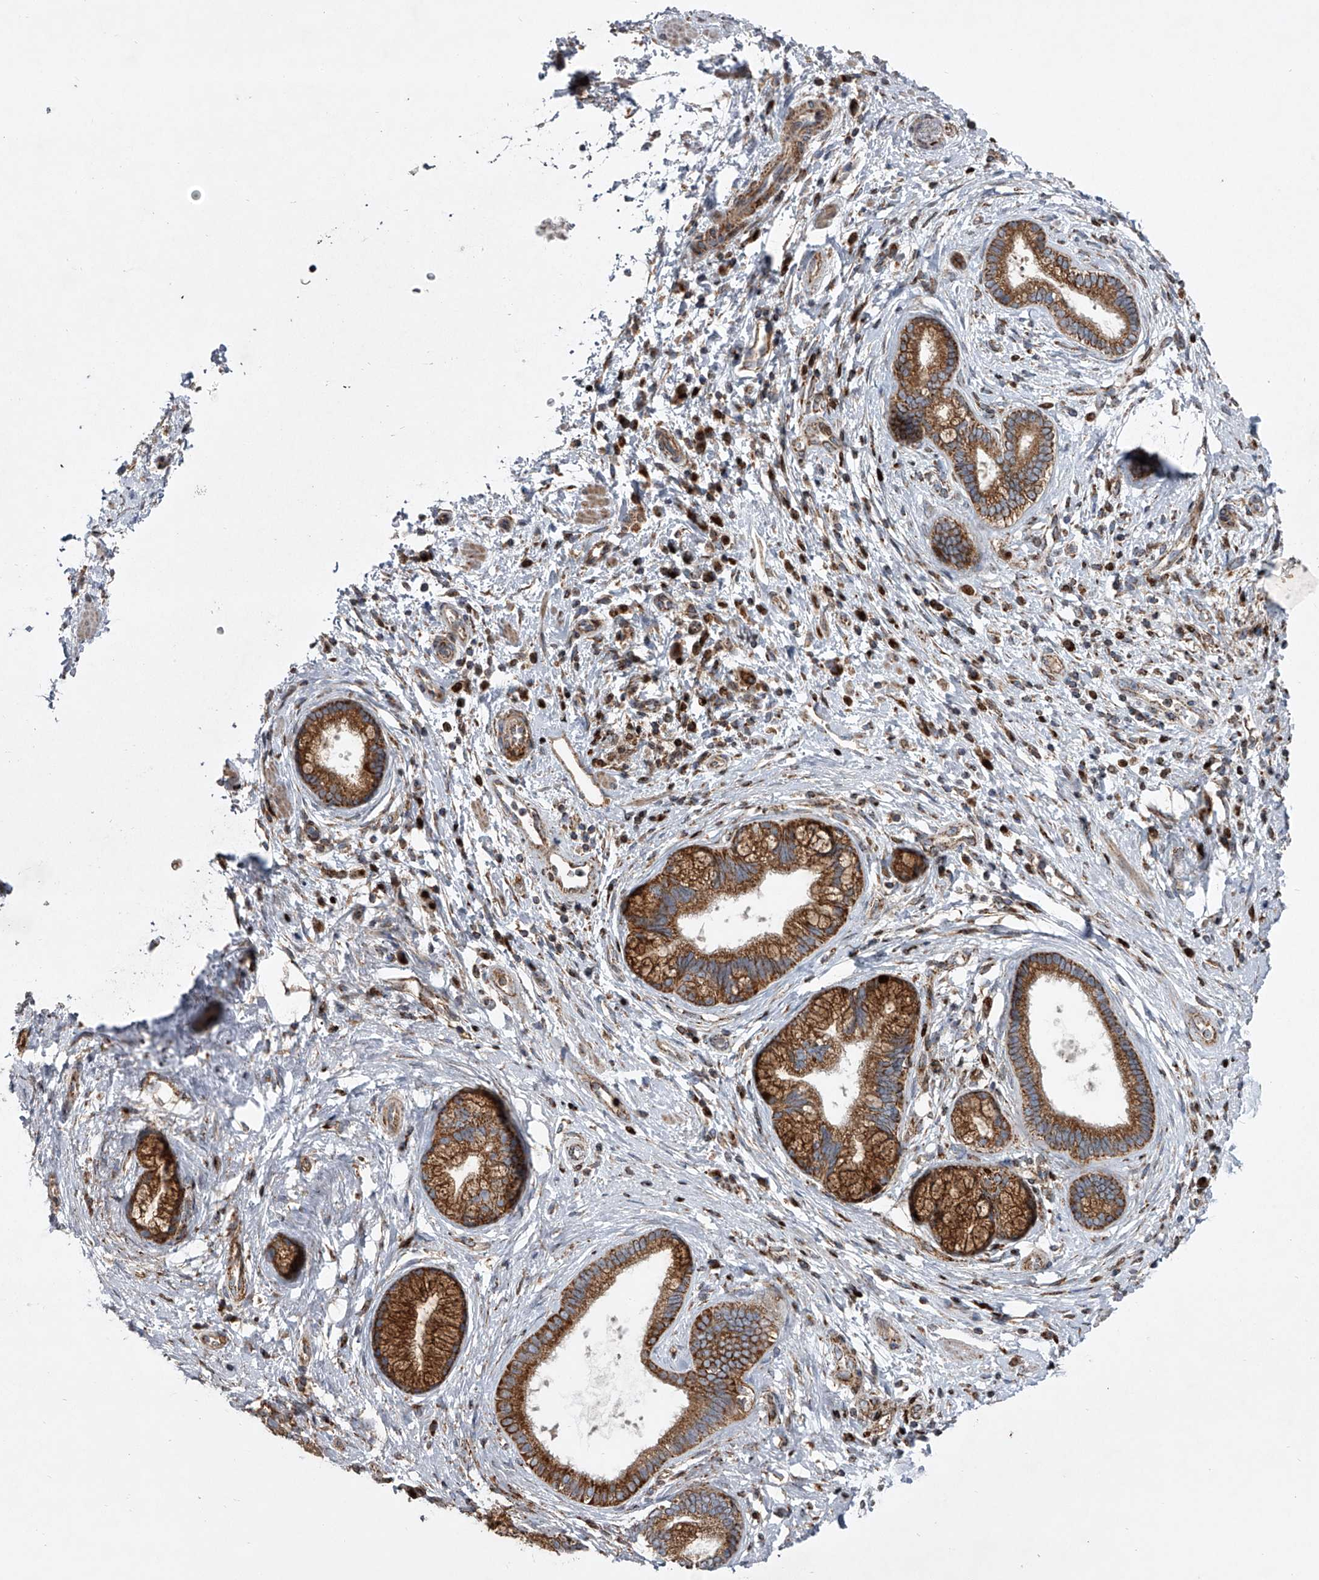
{"staining": {"intensity": "strong", "quantity": ">75%", "location": "cytoplasmic/membranous"}, "tissue": "pancreatic cancer", "cell_type": "Tumor cells", "image_type": "cancer", "snomed": [{"axis": "morphology", "description": "Adenocarcinoma, NOS"}, {"axis": "topography", "description": "Pancreas"}], "caption": "Tumor cells demonstrate high levels of strong cytoplasmic/membranous staining in about >75% of cells in pancreatic adenocarcinoma. (brown staining indicates protein expression, while blue staining denotes nuclei).", "gene": "STRADA", "patient": {"sex": "female", "age": 73}}